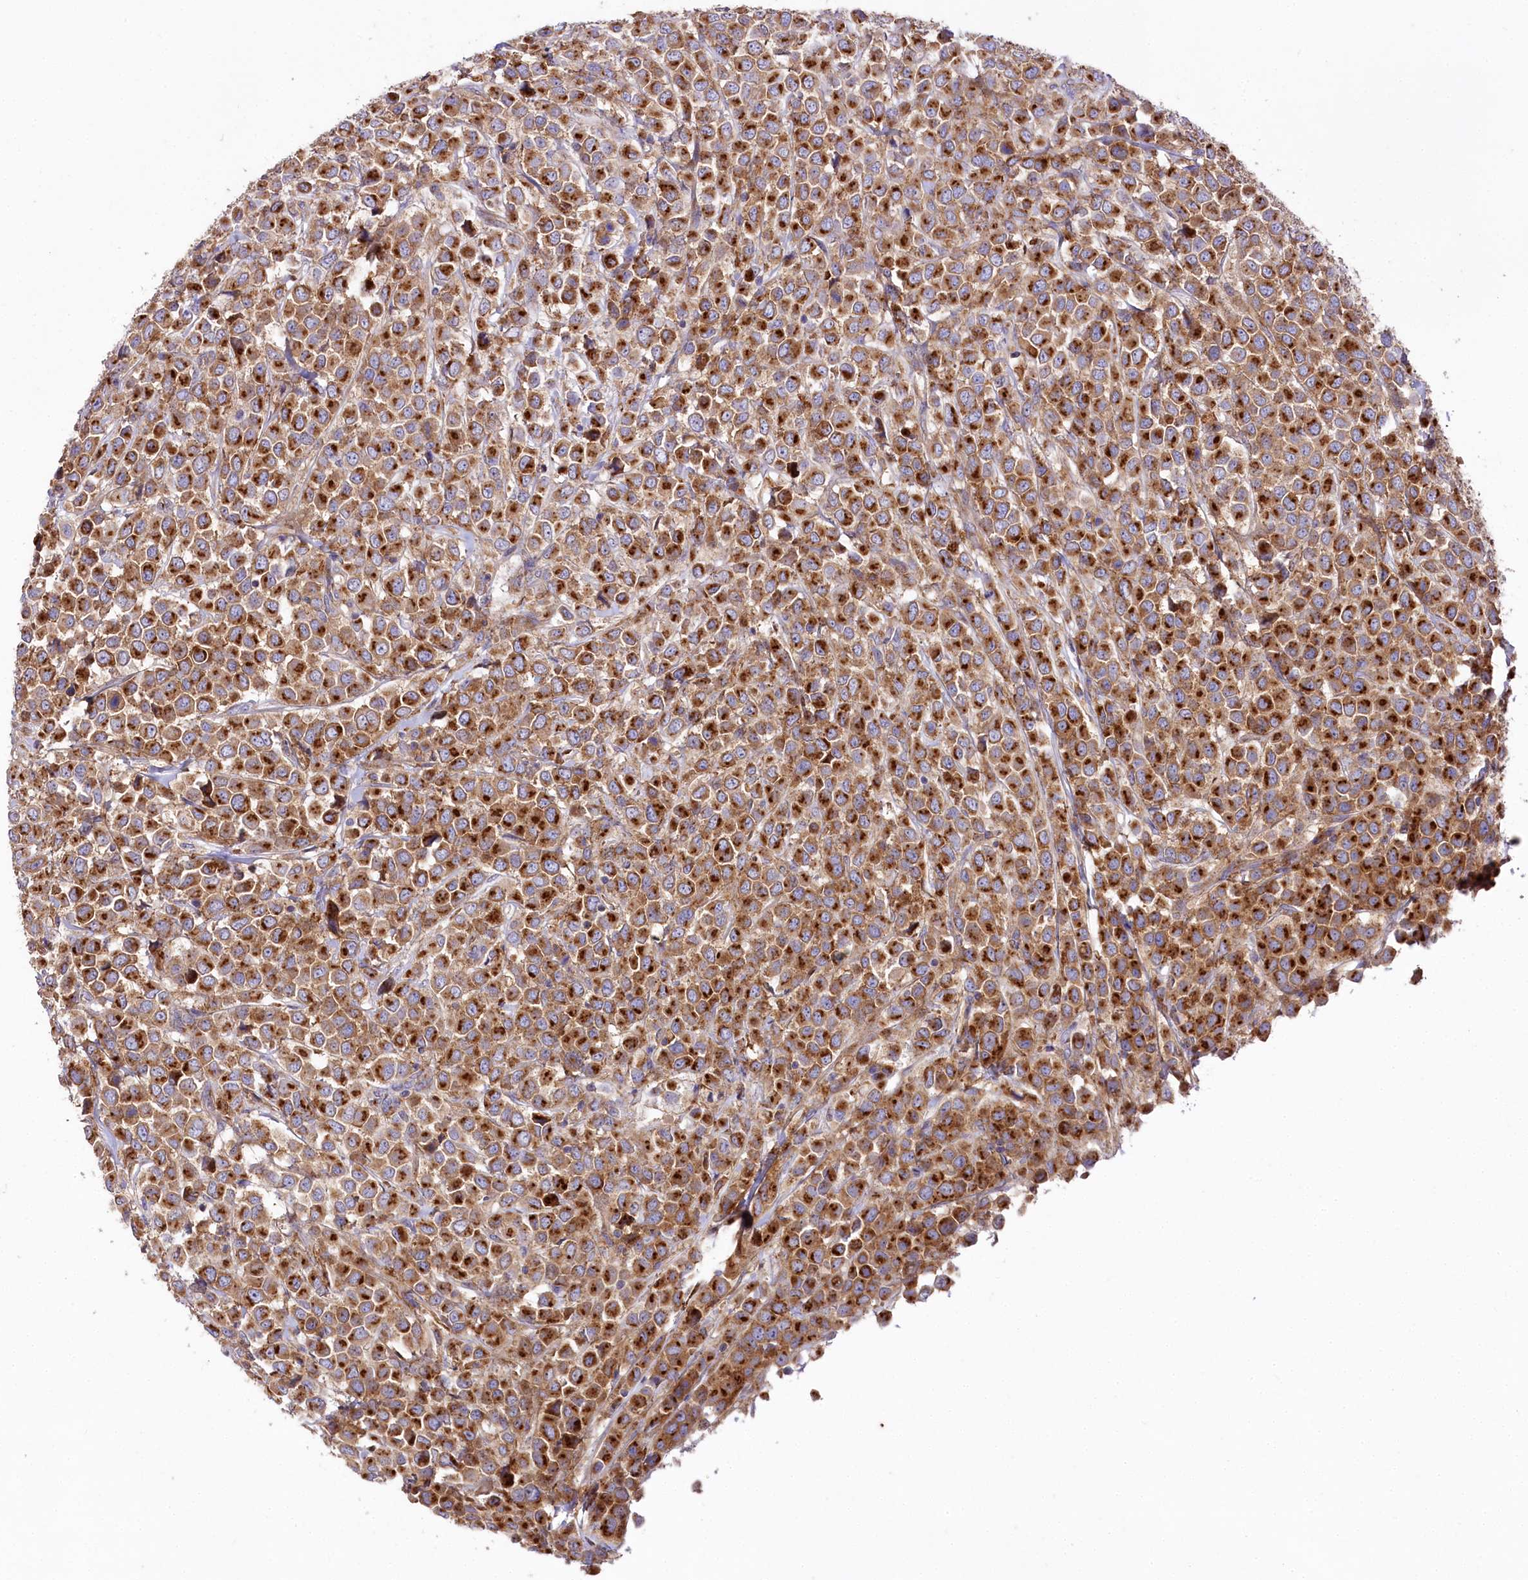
{"staining": {"intensity": "strong", "quantity": ">75%", "location": "cytoplasmic/membranous"}, "tissue": "breast cancer", "cell_type": "Tumor cells", "image_type": "cancer", "snomed": [{"axis": "morphology", "description": "Duct carcinoma"}, {"axis": "topography", "description": "Breast"}], "caption": "Breast intraductal carcinoma was stained to show a protein in brown. There is high levels of strong cytoplasmic/membranous positivity in about >75% of tumor cells.", "gene": "STX6", "patient": {"sex": "female", "age": 61}}